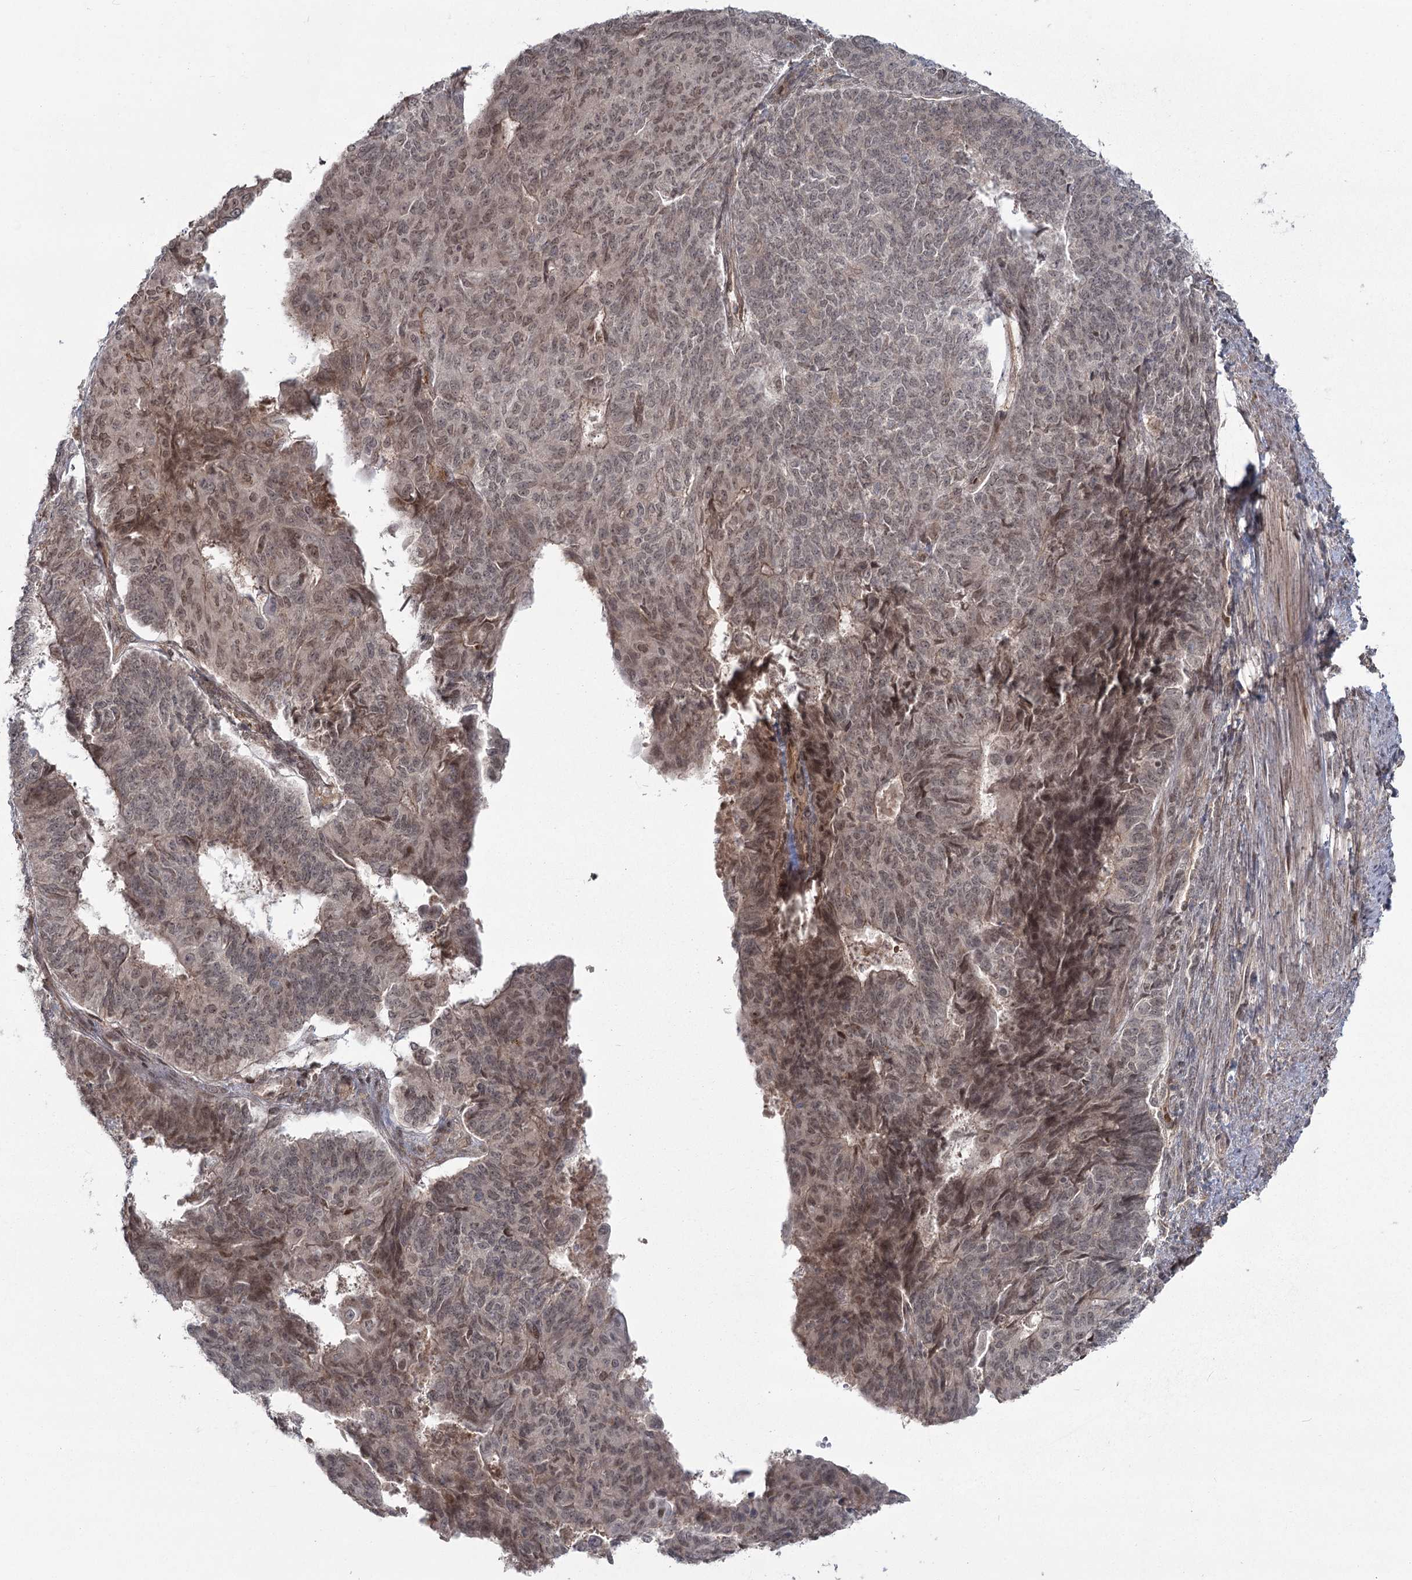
{"staining": {"intensity": "weak", "quantity": ">75%", "location": "nuclear"}, "tissue": "endometrial cancer", "cell_type": "Tumor cells", "image_type": "cancer", "snomed": [{"axis": "morphology", "description": "Adenocarcinoma, NOS"}, {"axis": "topography", "description": "Endometrium"}], "caption": "Immunohistochemistry (DAB (3,3'-diaminobenzidine)) staining of adenocarcinoma (endometrial) demonstrates weak nuclear protein expression in approximately >75% of tumor cells.", "gene": "AP2M1", "patient": {"sex": "female", "age": 32}}